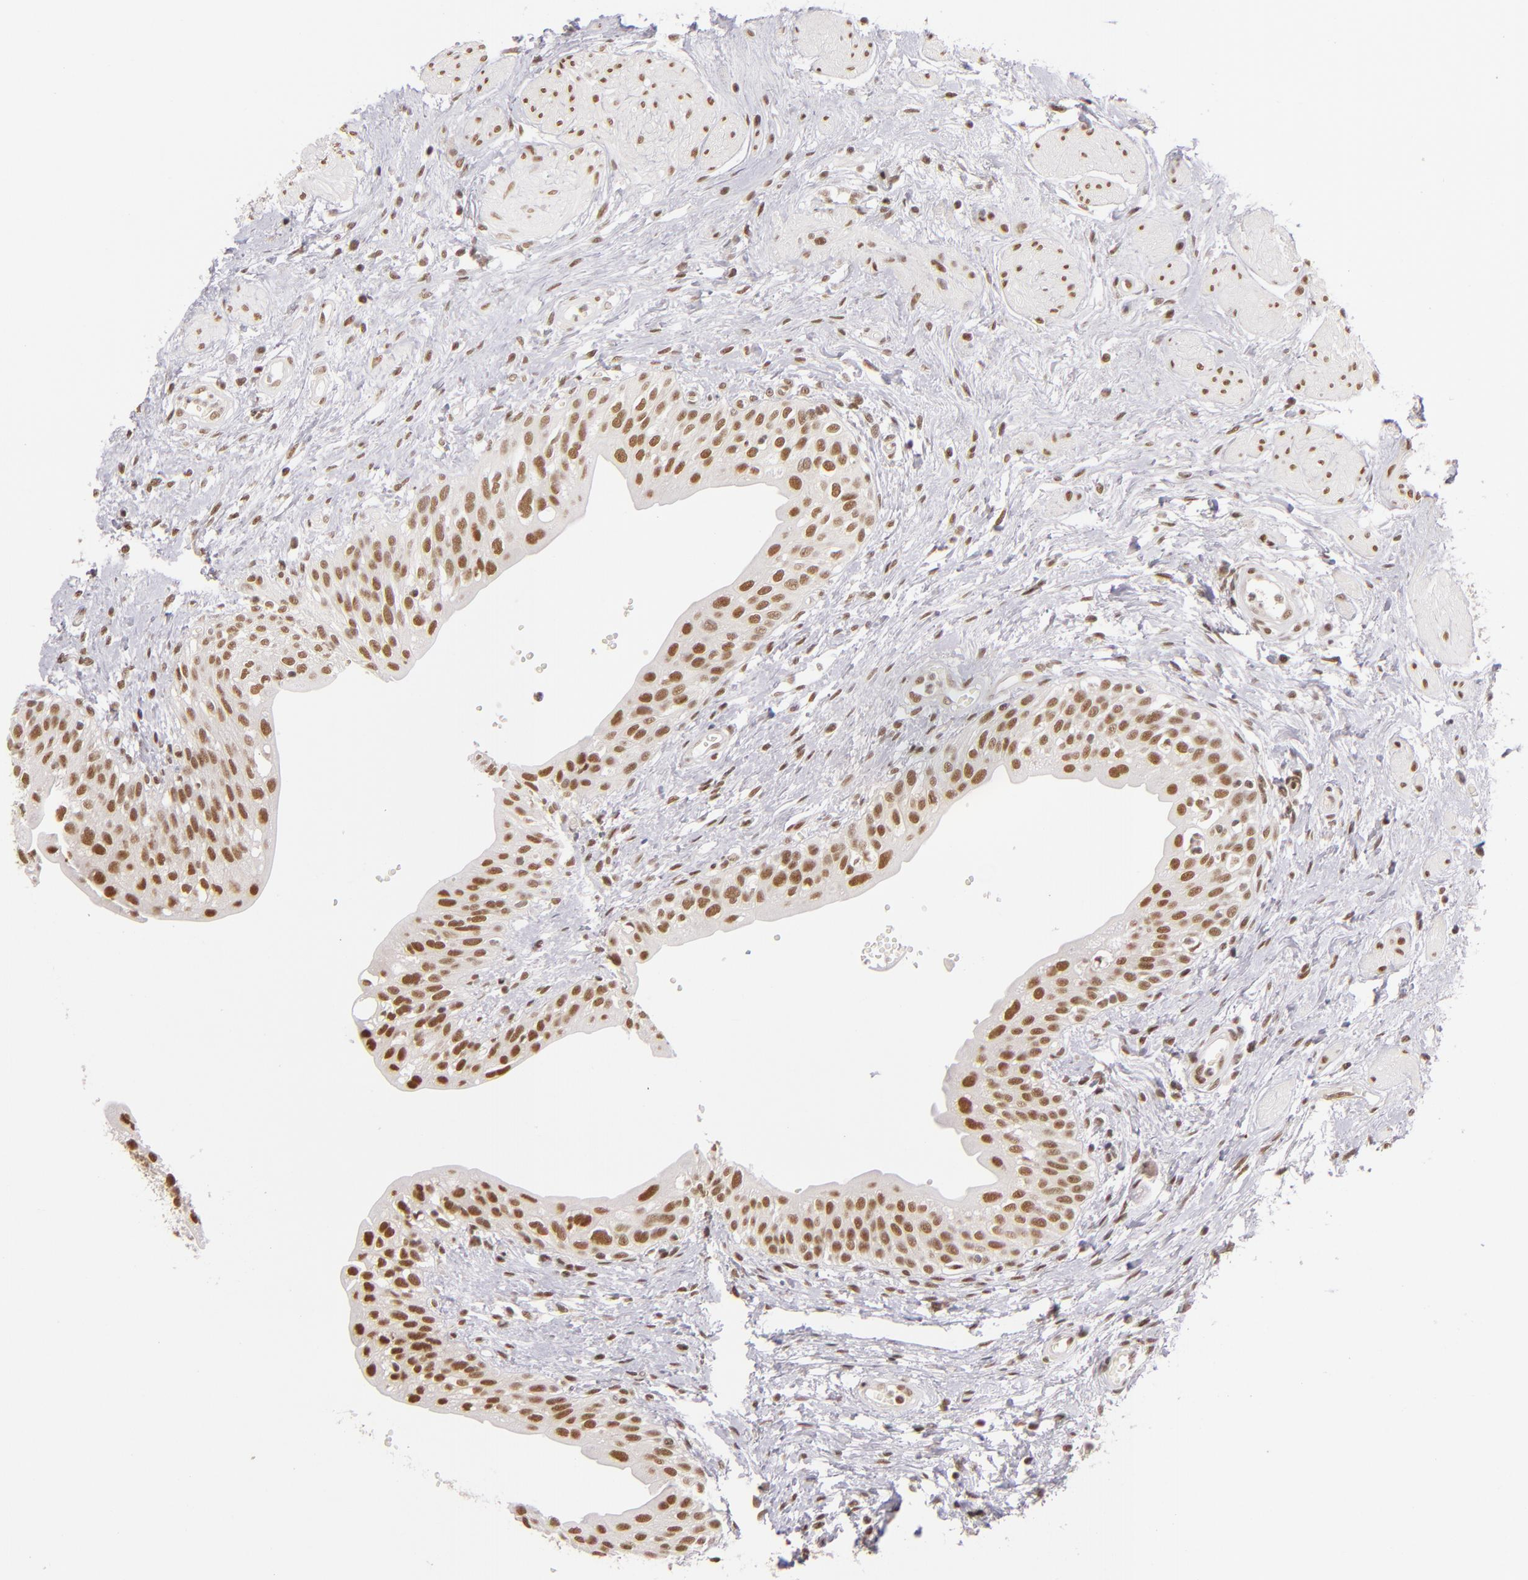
{"staining": {"intensity": "strong", "quantity": ">75%", "location": "nuclear"}, "tissue": "urinary bladder", "cell_type": "Urothelial cells", "image_type": "normal", "snomed": [{"axis": "morphology", "description": "Normal tissue, NOS"}, {"axis": "topography", "description": "Urinary bladder"}], "caption": "Immunohistochemical staining of benign urinary bladder demonstrates strong nuclear protein staining in about >75% of urothelial cells. The staining was performed using DAB (3,3'-diaminobenzidine) to visualize the protein expression in brown, while the nuclei were stained in blue with hematoxylin (Magnification: 20x).", "gene": "ZNF148", "patient": {"sex": "female", "age": 55}}